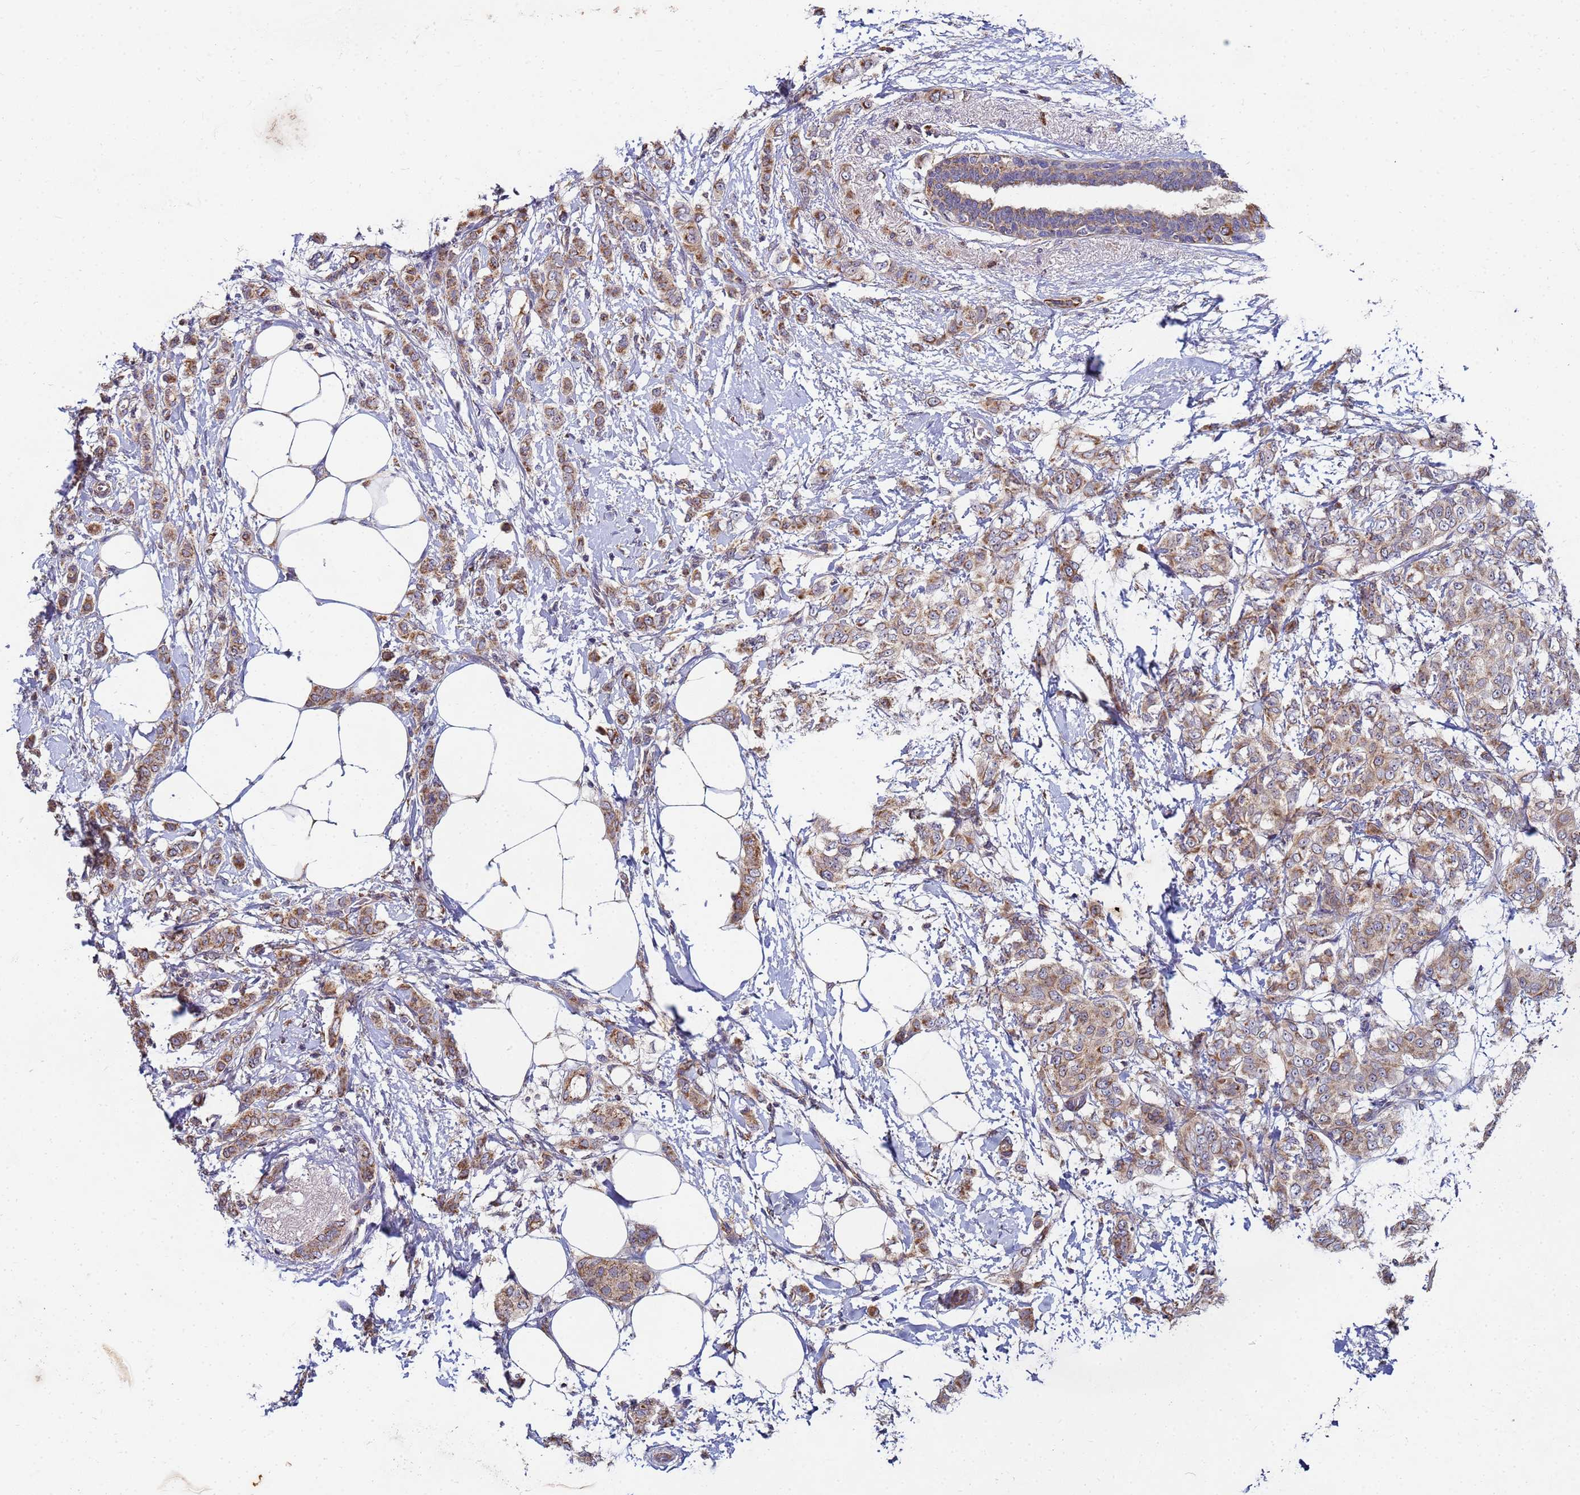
{"staining": {"intensity": "moderate", "quantity": ">75%", "location": "cytoplasmic/membranous"}, "tissue": "breast cancer", "cell_type": "Tumor cells", "image_type": "cancer", "snomed": [{"axis": "morphology", "description": "Duct carcinoma"}, {"axis": "topography", "description": "Breast"}], "caption": "The immunohistochemical stain shows moderate cytoplasmic/membranous staining in tumor cells of infiltrating ductal carcinoma (breast) tissue.", "gene": "C5orf34", "patient": {"sex": "female", "age": 72}}